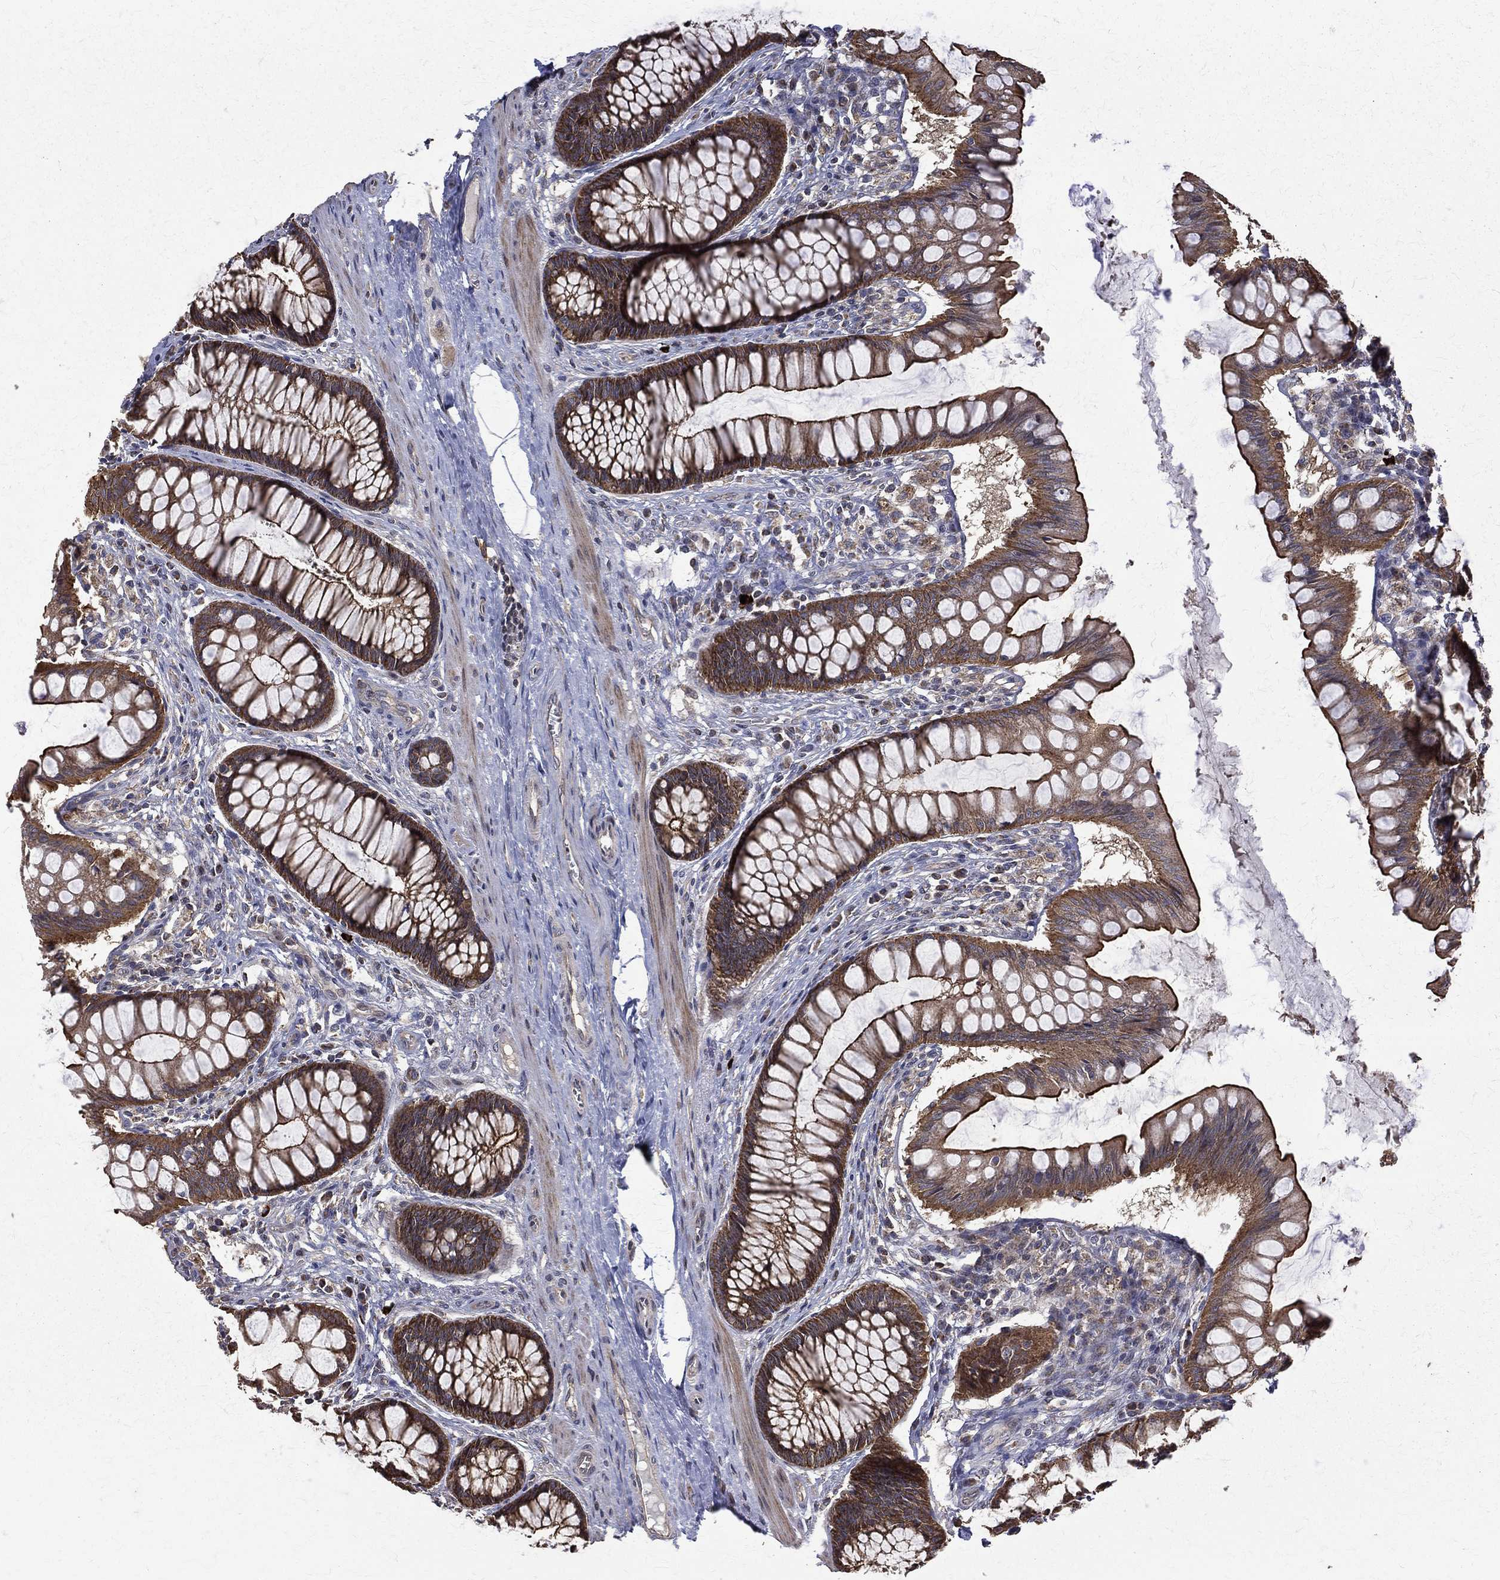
{"staining": {"intensity": "negative", "quantity": "none", "location": "none"}, "tissue": "colon", "cell_type": "Endothelial cells", "image_type": "normal", "snomed": [{"axis": "morphology", "description": "Normal tissue, NOS"}, {"axis": "topography", "description": "Colon"}], "caption": "This is a photomicrograph of IHC staining of unremarkable colon, which shows no positivity in endothelial cells.", "gene": "RPGR", "patient": {"sex": "female", "age": 65}}